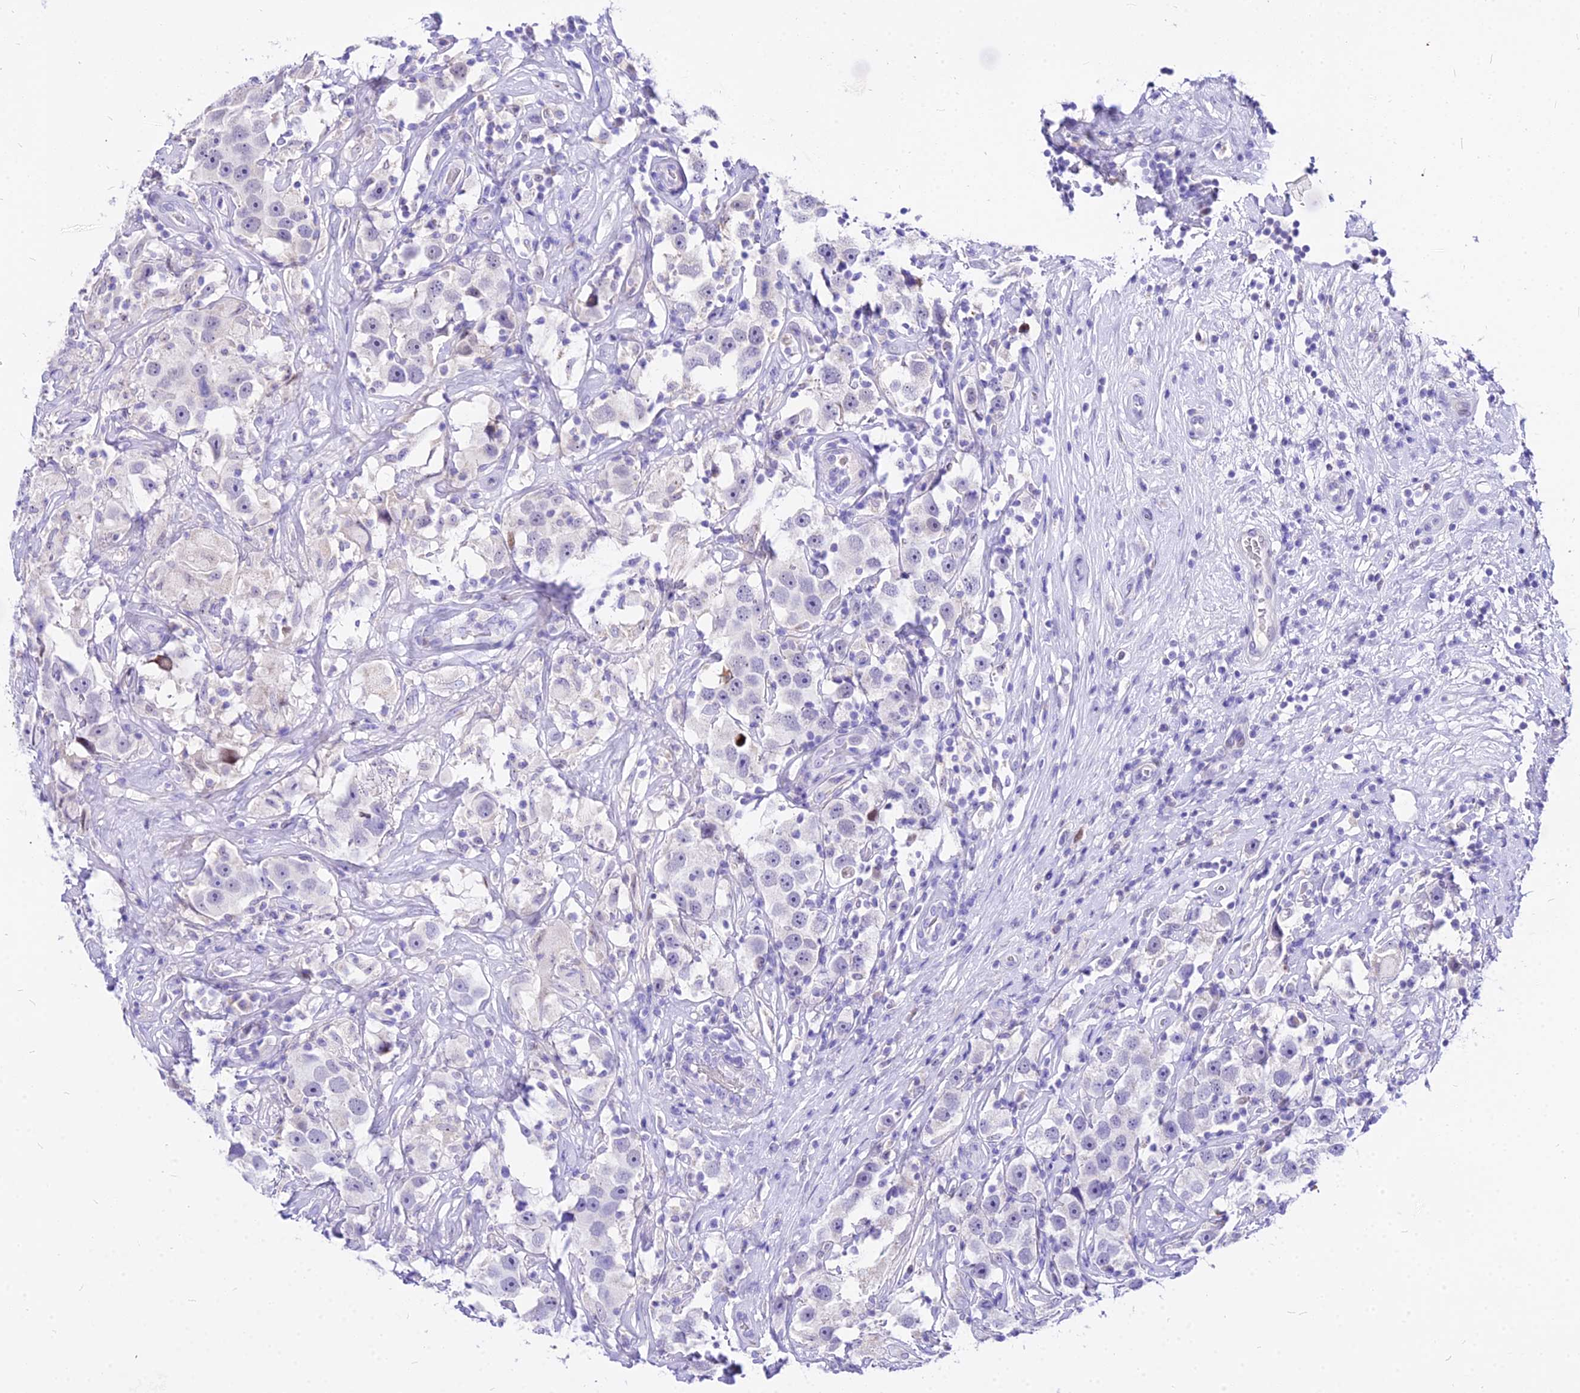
{"staining": {"intensity": "negative", "quantity": "none", "location": "none"}, "tissue": "testis cancer", "cell_type": "Tumor cells", "image_type": "cancer", "snomed": [{"axis": "morphology", "description": "Seminoma, NOS"}, {"axis": "topography", "description": "Testis"}], "caption": "IHC of testis cancer (seminoma) exhibits no expression in tumor cells.", "gene": "CARD18", "patient": {"sex": "male", "age": 49}}